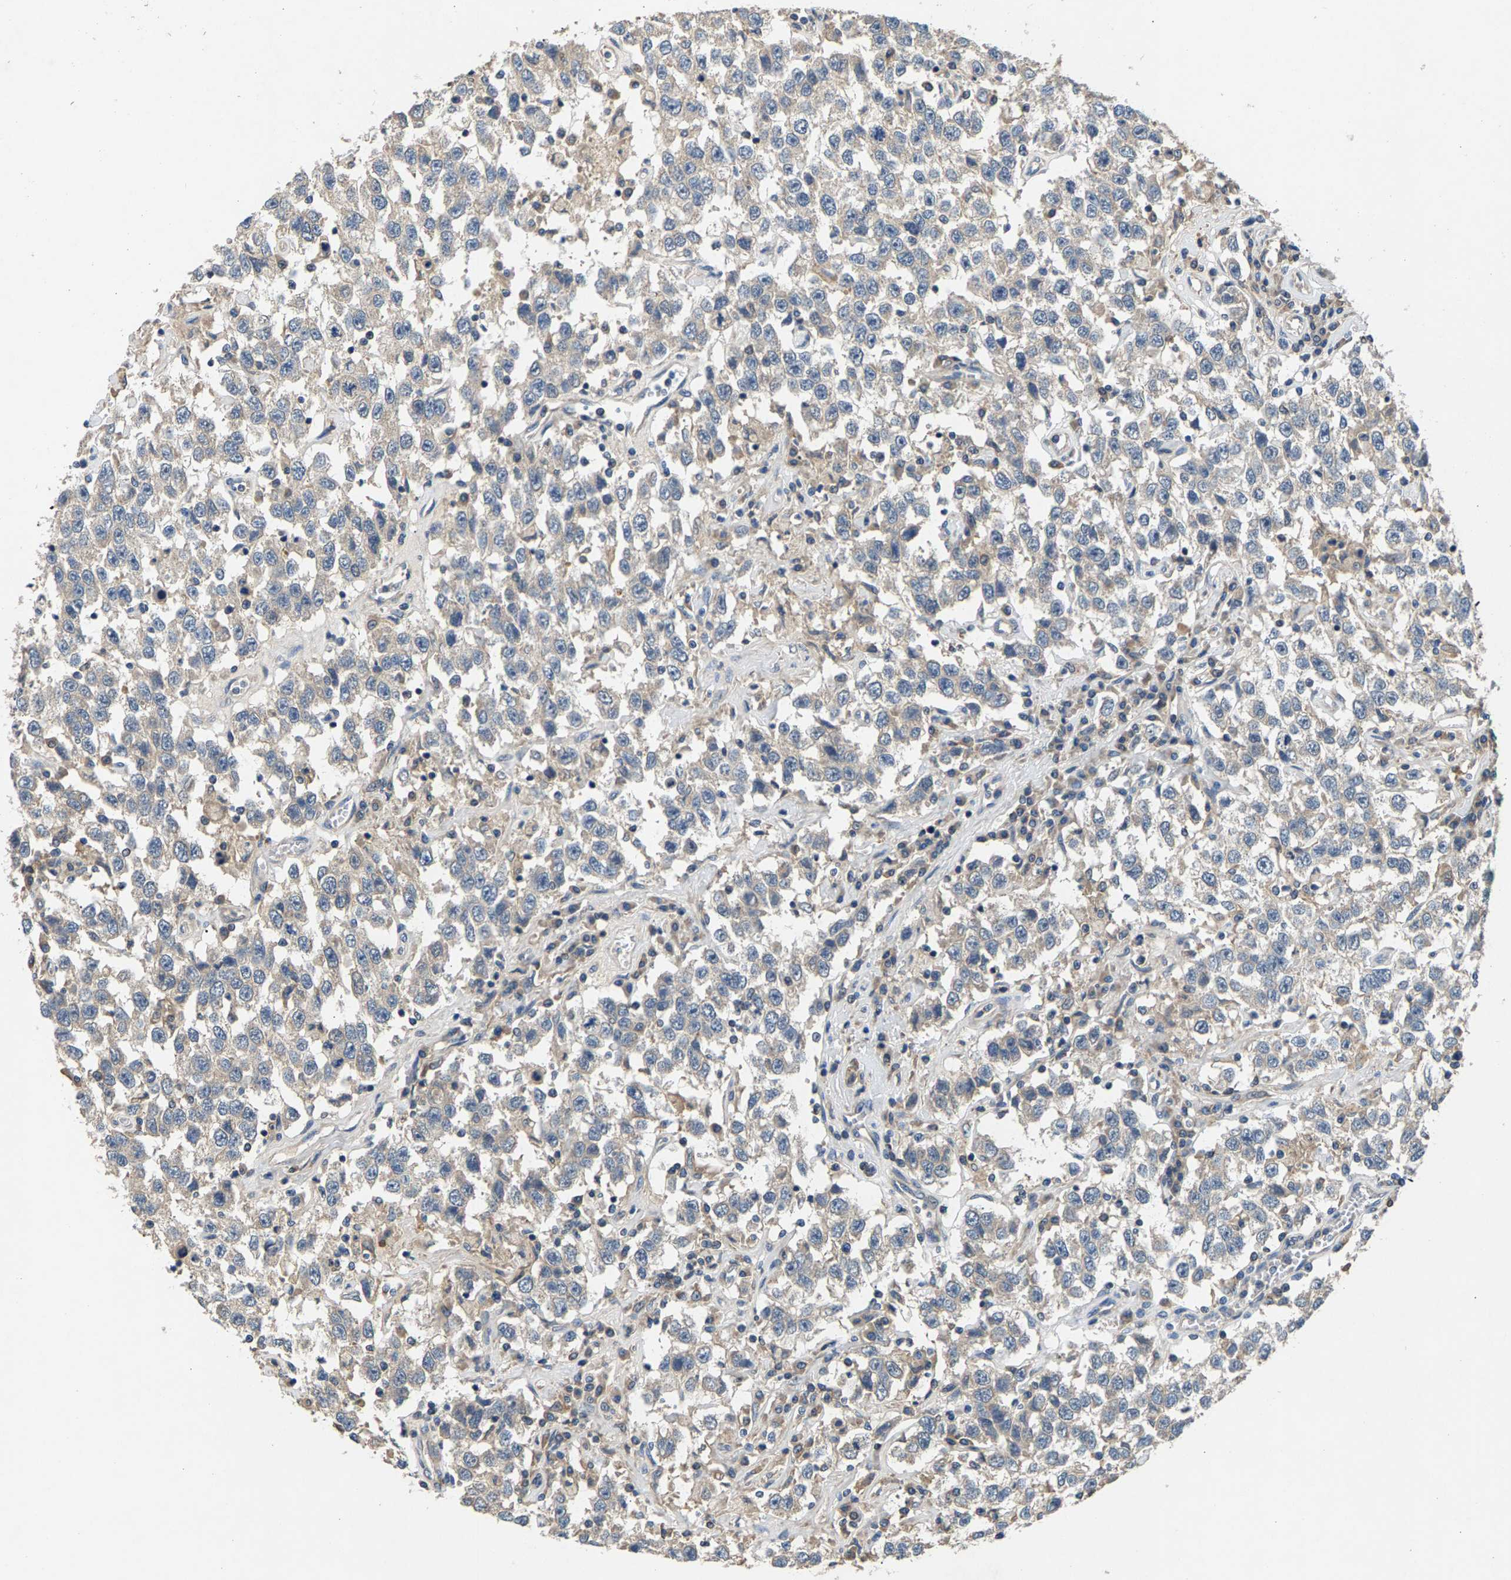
{"staining": {"intensity": "weak", "quantity": "25%-75%", "location": "cytoplasmic/membranous"}, "tissue": "testis cancer", "cell_type": "Tumor cells", "image_type": "cancer", "snomed": [{"axis": "morphology", "description": "Seminoma, NOS"}, {"axis": "topography", "description": "Testis"}], "caption": "Protein staining reveals weak cytoplasmic/membranous expression in about 25%-75% of tumor cells in testis cancer (seminoma). Using DAB (brown) and hematoxylin (blue) stains, captured at high magnification using brightfield microscopy.", "gene": "NT5C", "patient": {"sex": "male", "age": 41}}